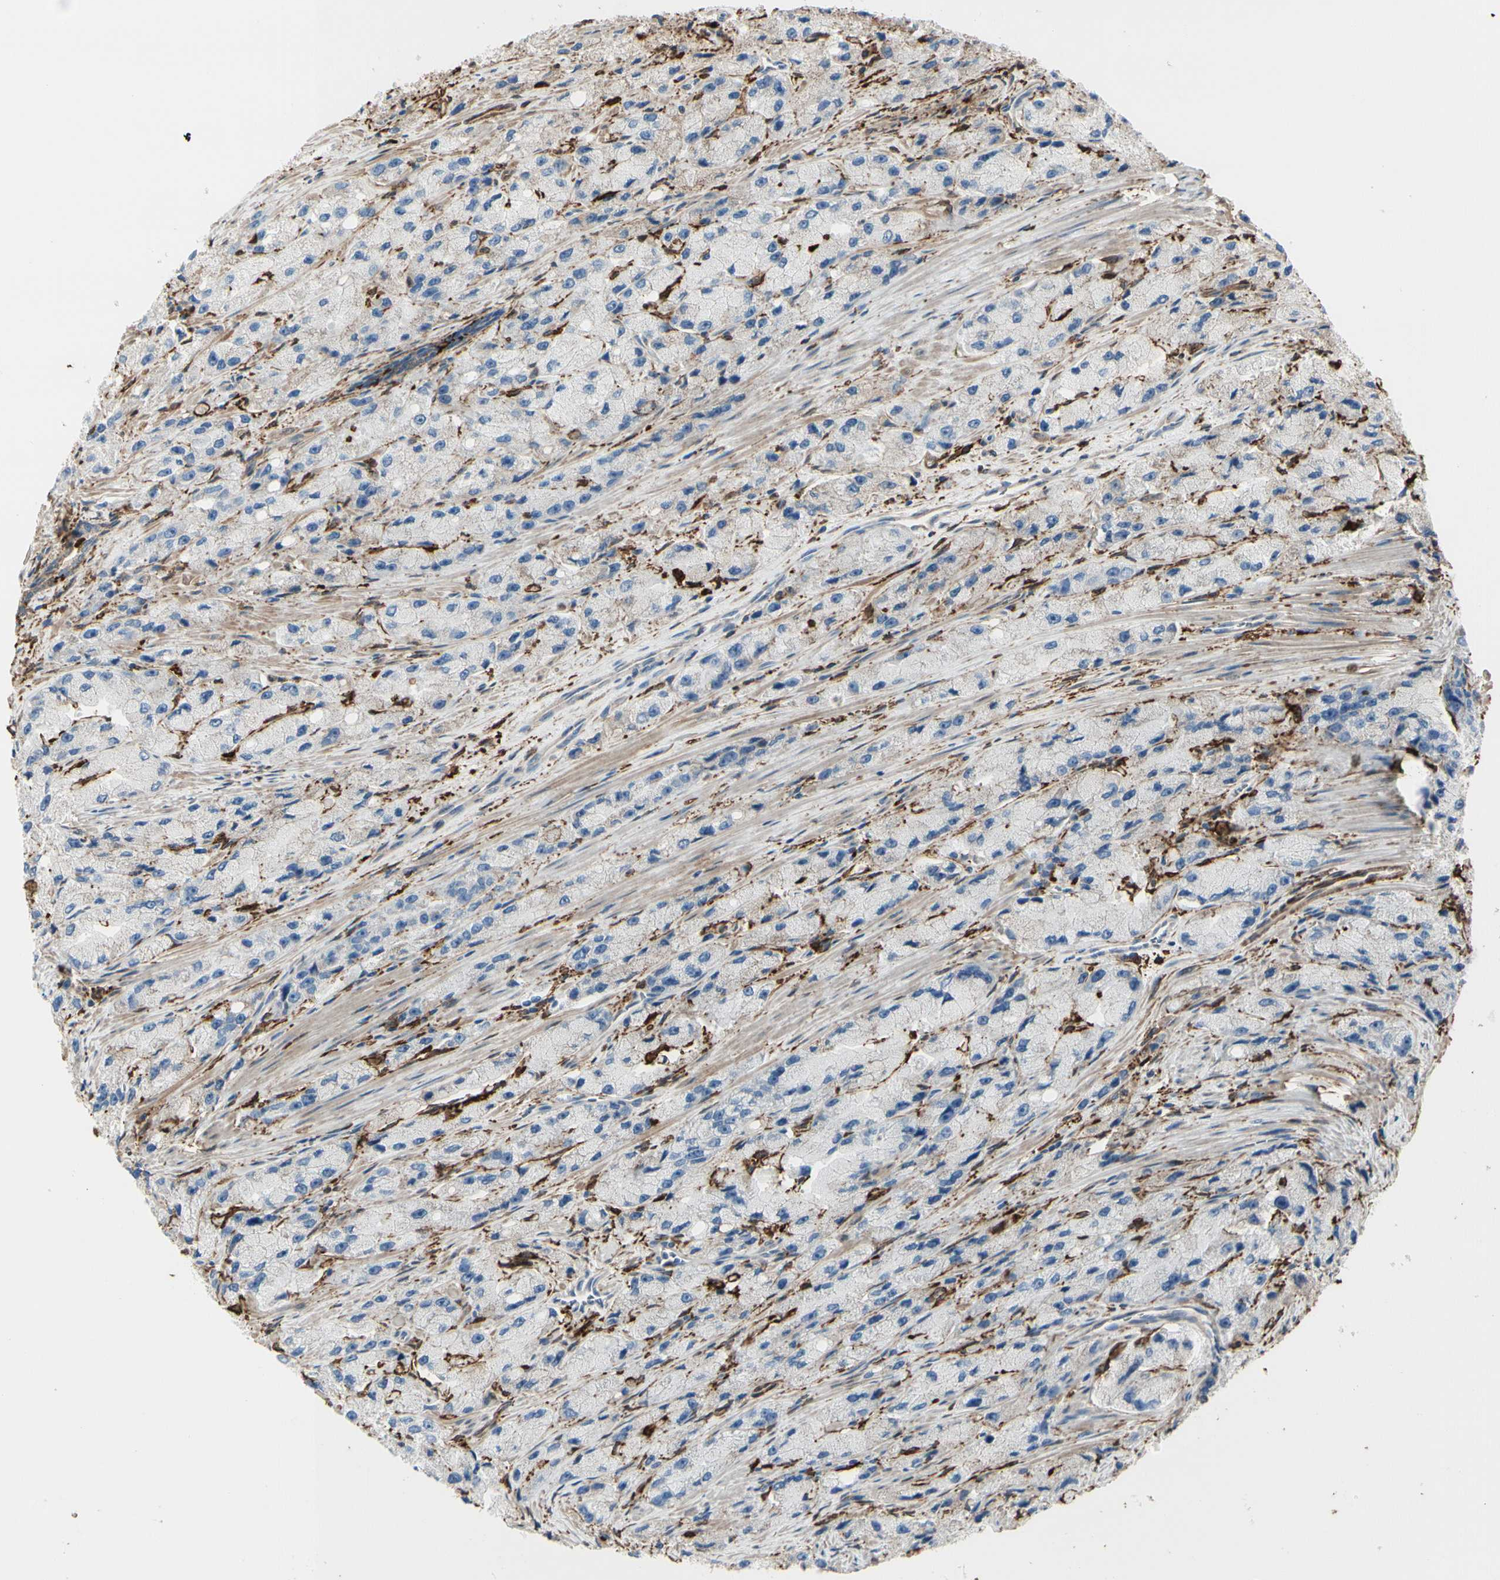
{"staining": {"intensity": "negative", "quantity": "none", "location": "none"}, "tissue": "prostate cancer", "cell_type": "Tumor cells", "image_type": "cancer", "snomed": [{"axis": "morphology", "description": "Adenocarcinoma, High grade"}, {"axis": "topography", "description": "Prostate"}], "caption": "A high-resolution image shows immunohistochemistry (IHC) staining of prostate adenocarcinoma (high-grade), which shows no significant expression in tumor cells.", "gene": "GSN", "patient": {"sex": "male", "age": 58}}